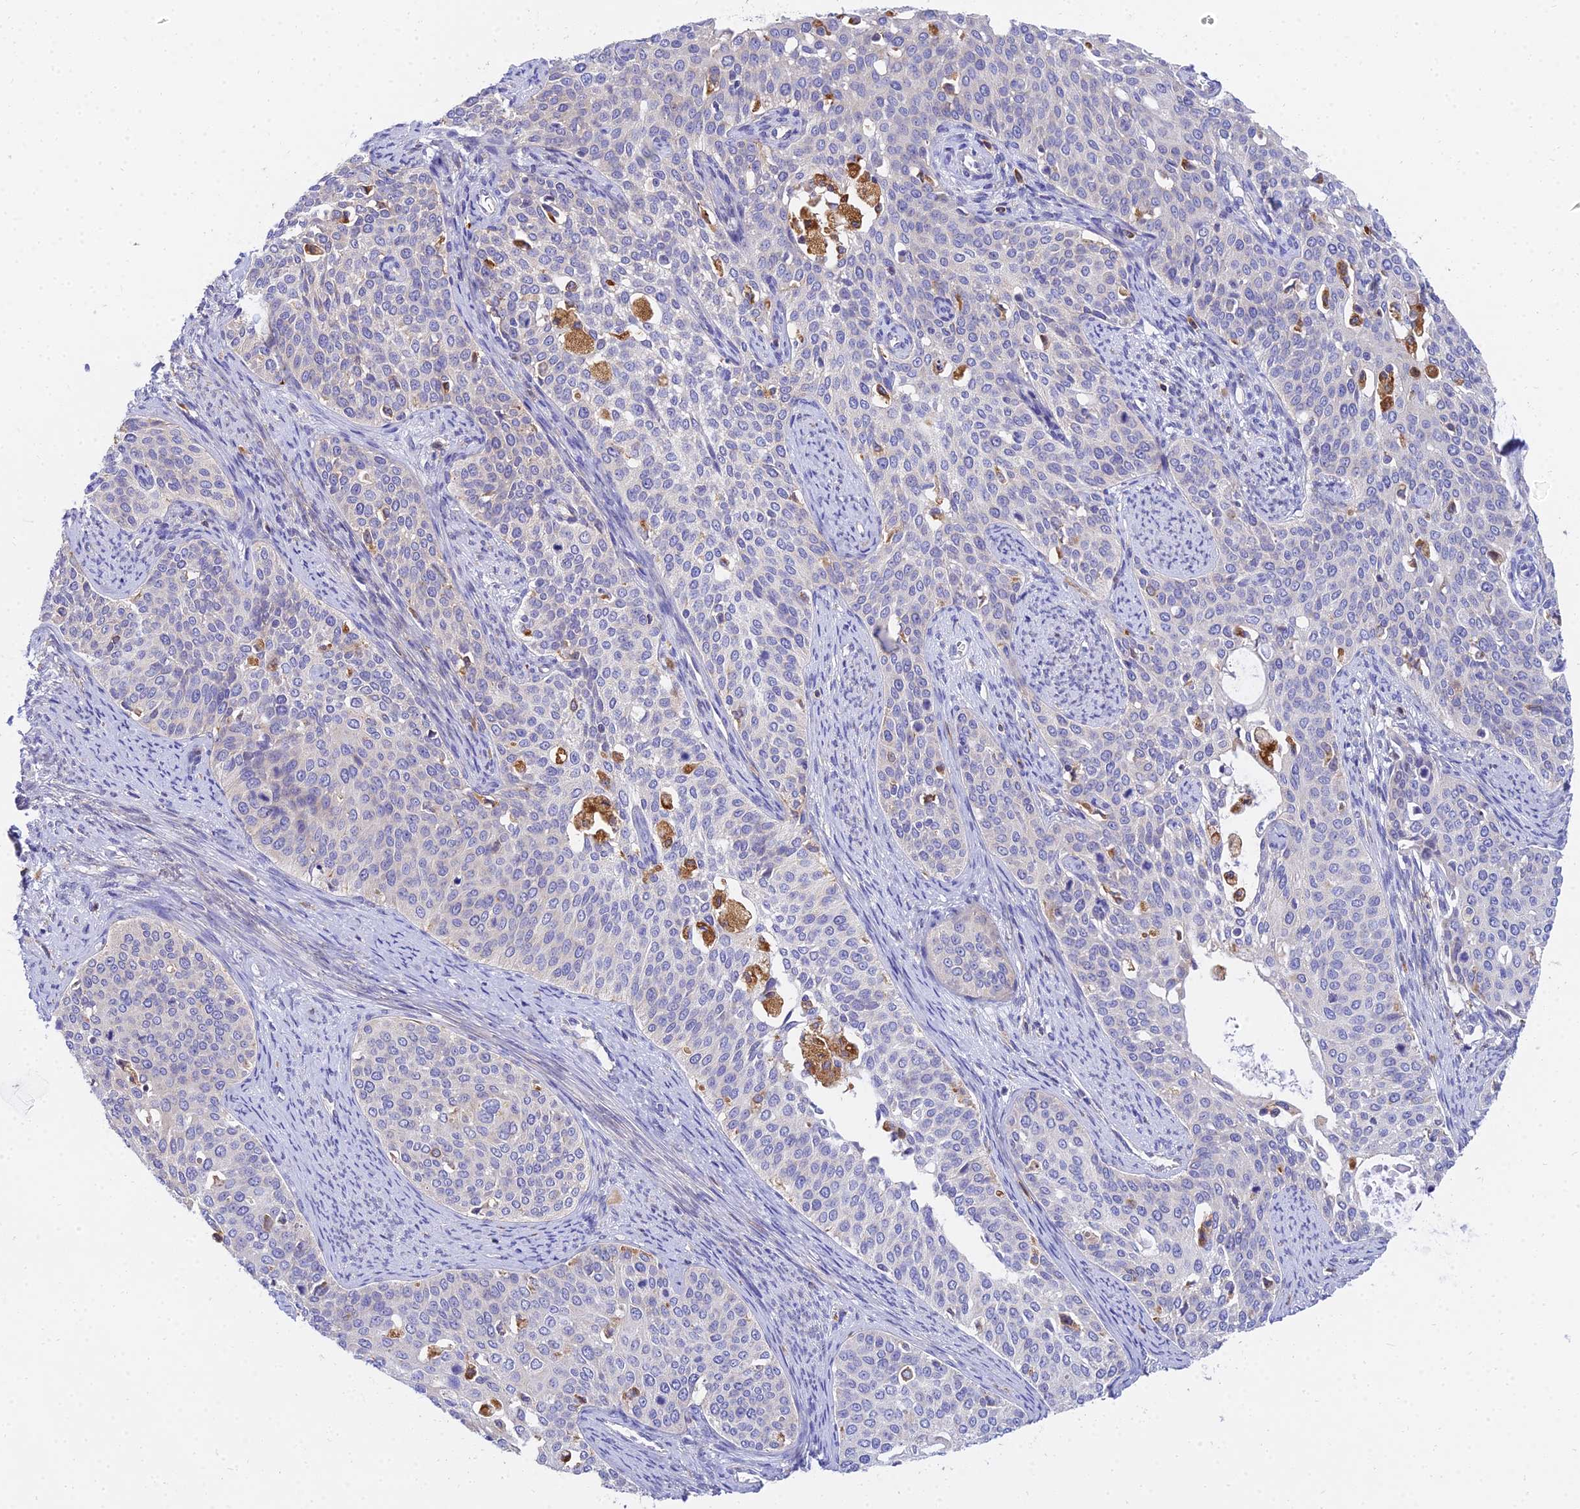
{"staining": {"intensity": "negative", "quantity": "none", "location": "none"}, "tissue": "cervical cancer", "cell_type": "Tumor cells", "image_type": "cancer", "snomed": [{"axis": "morphology", "description": "Squamous cell carcinoma, NOS"}, {"axis": "topography", "description": "Cervix"}], "caption": "The micrograph displays no significant staining in tumor cells of cervical cancer (squamous cell carcinoma). (Immunohistochemistry (ihc), brightfield microscopy, high magnification).", "gene": "ARL8B", "patient": {"sex": "female", "age": 44}}